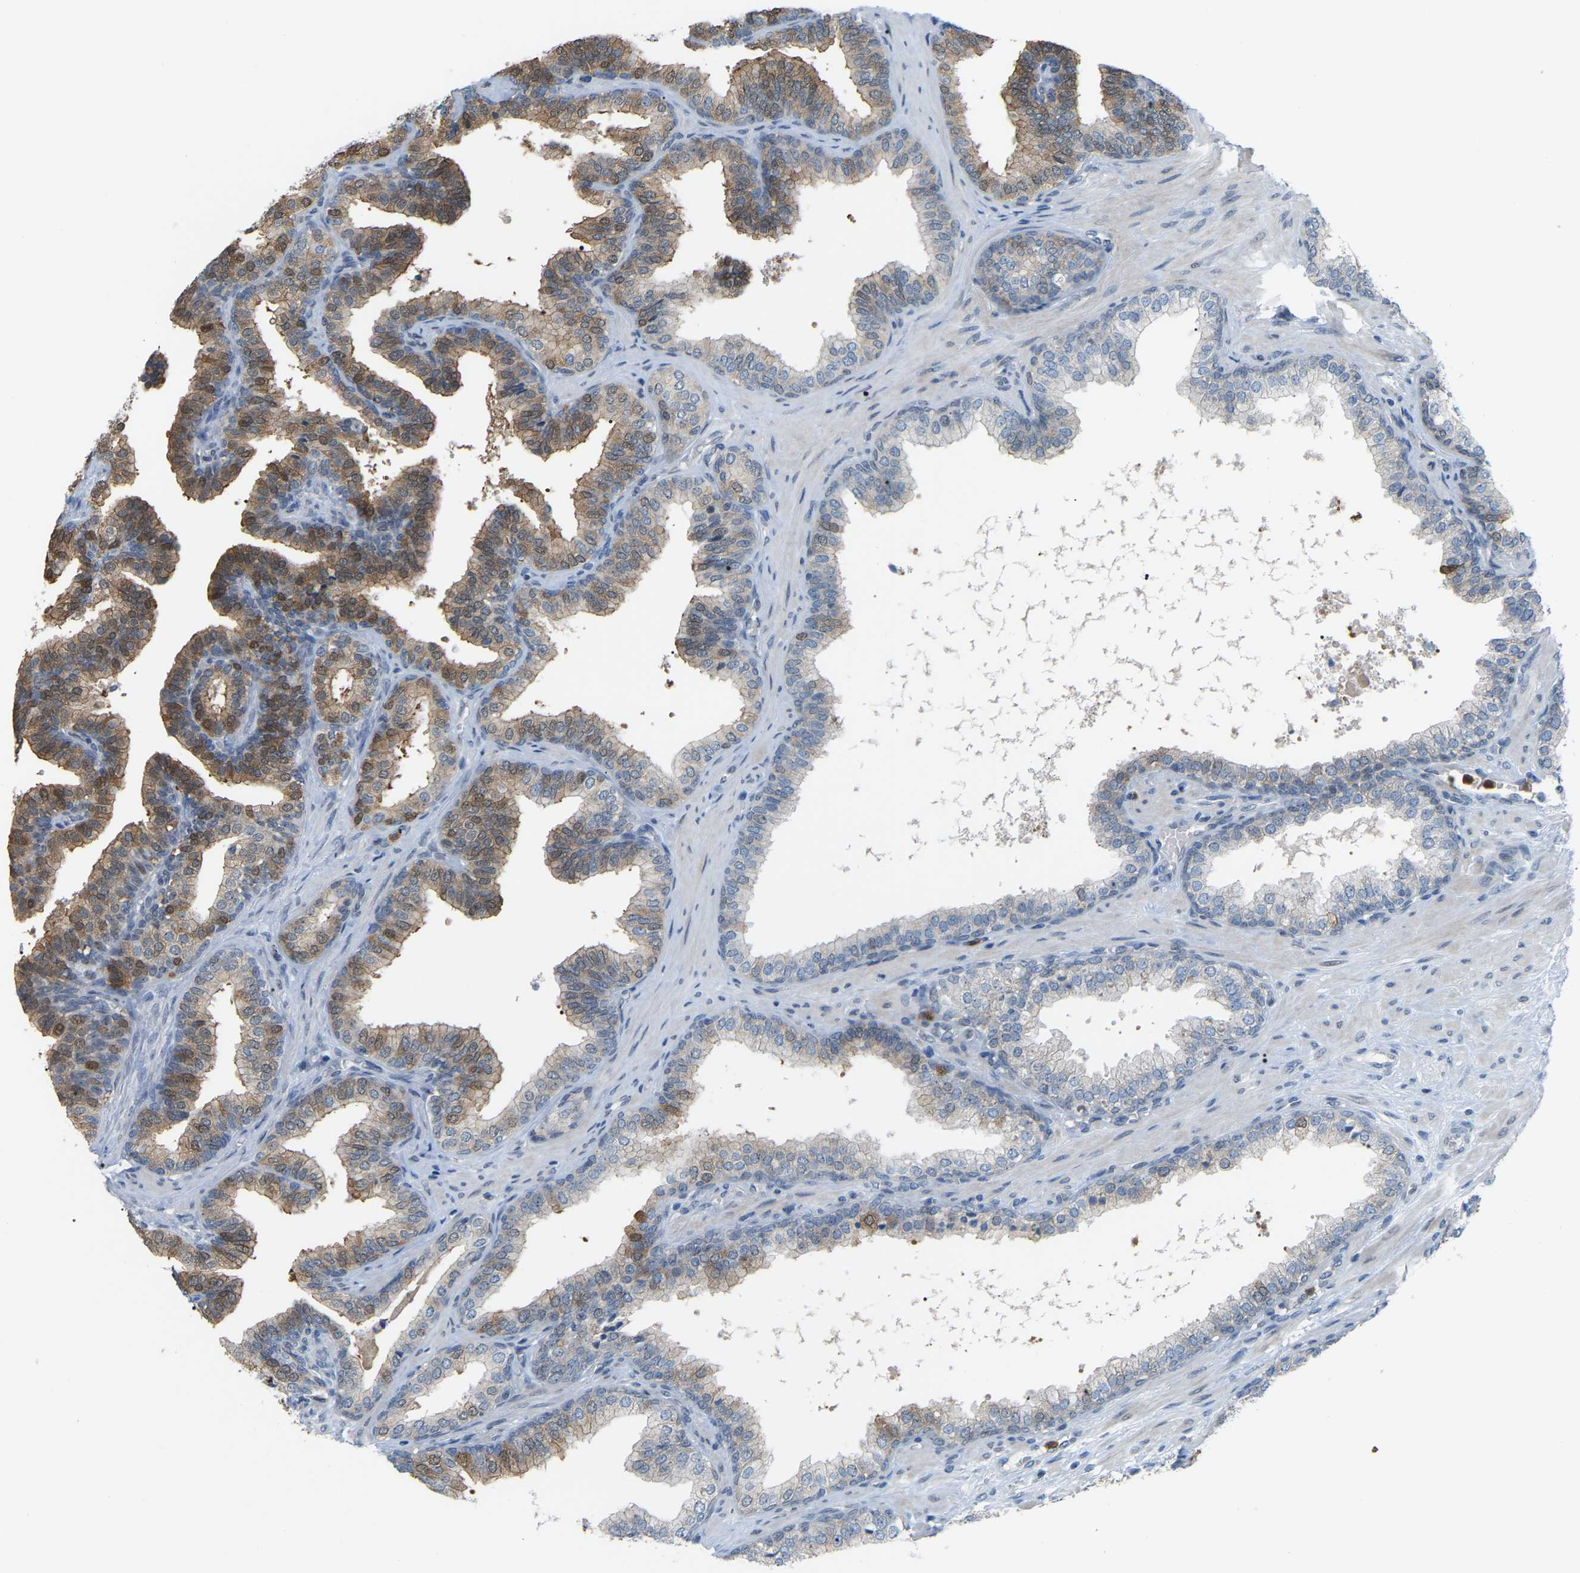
{"staining": {"intensity": "moderate", "quantity": "<25%", "location": "cytoplasmic/membranous"}, "tissue": "prostate cancer", "cell_type": "Tumor cells", "image_type": "cancer", "snomed": [{"axis": "morphology", "description": "Adenocarcinoma, High grade"}, {"axis": "topography", "description": "Prostate"}], "caption": "The image reveals staining of prostate cancer (high-grade adenocarcinoma), revealing moderate cytoplasmic/membranous protein staining (brown color) within tumor cells.", "gene": "CROT", "patient": {"sex": "male", "age": 52}}